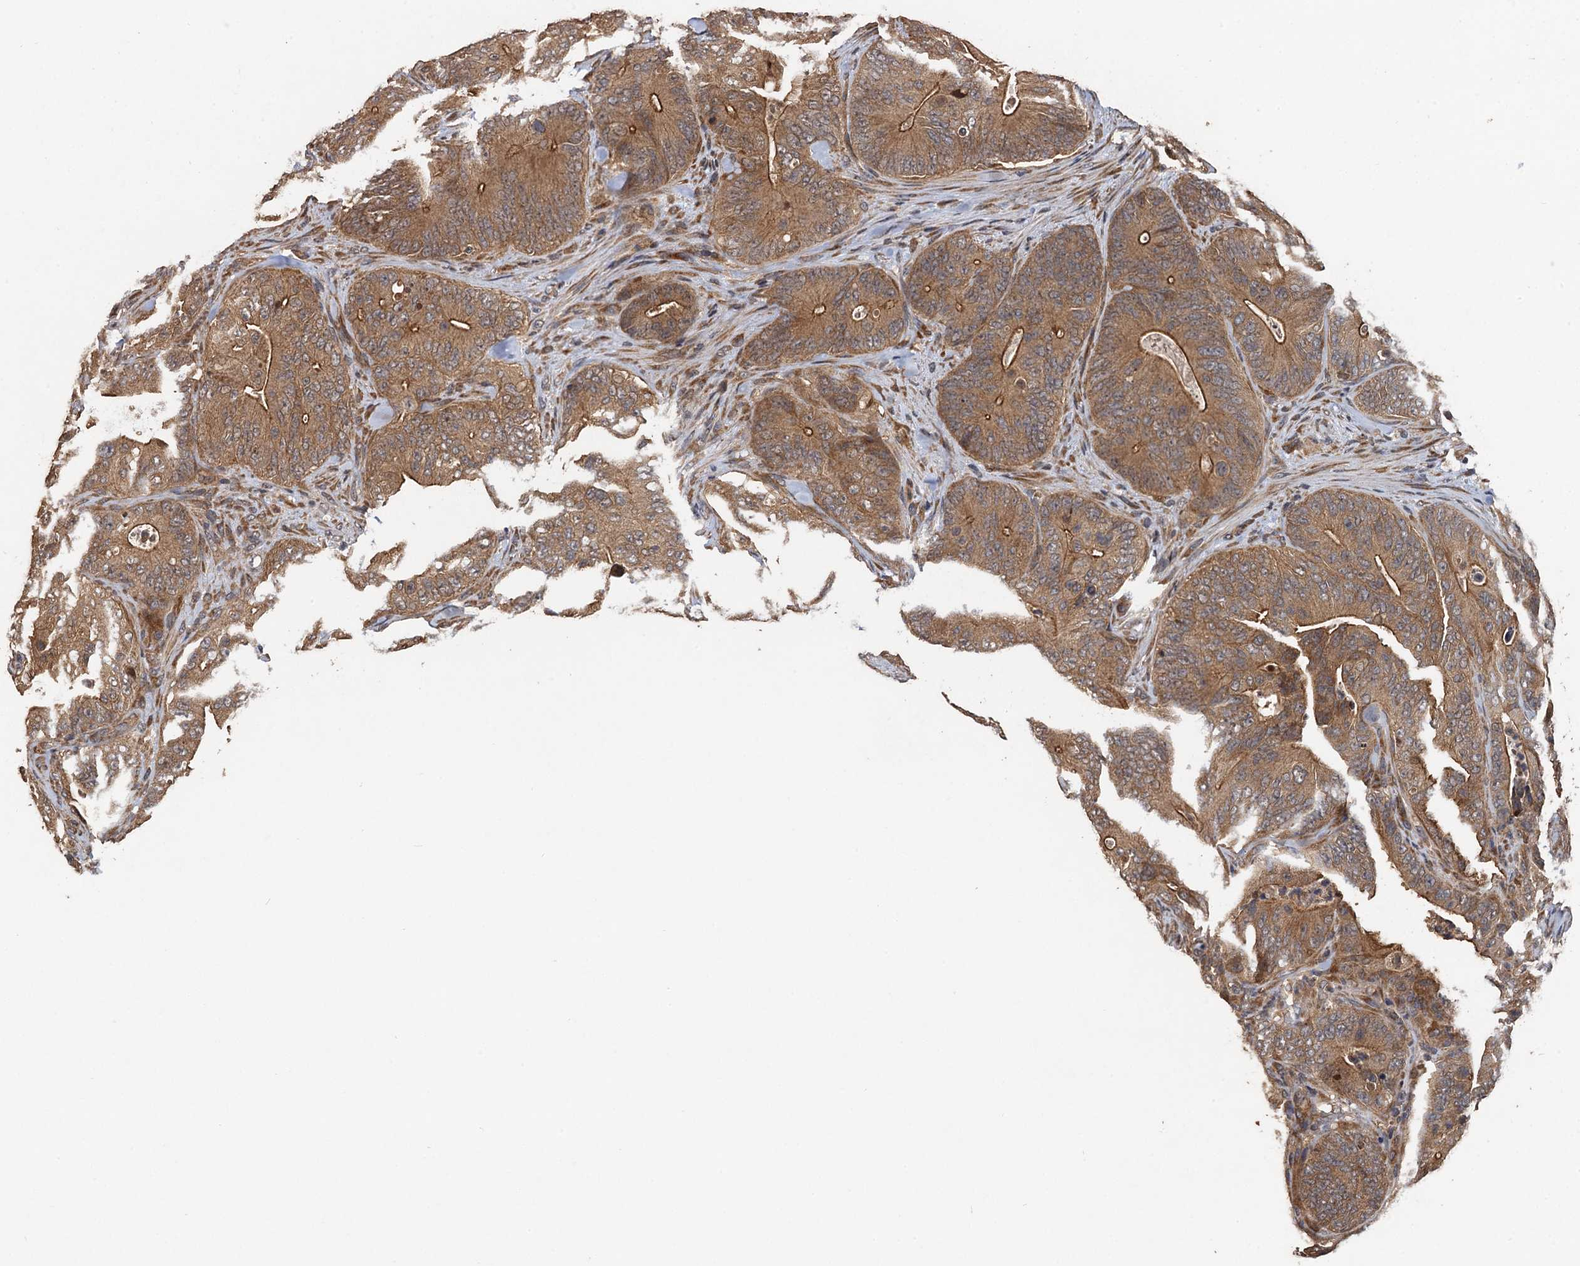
{"staining": {"intensity": "strong", "quantity": ">75%", "location": "cytoplasmic/membranous,nuclear"}, "tissue": "colorectal cancer", "cell_type": "Tumor cells", "image_type": "cancer", "snomed": [{"axis": "morphology", "description": "Normal tissue, NOS"}, {"axis": "topography", "description": "Colon"}], "caption": "Protein expression analysis of human colorectal cancer reveals strong cytoplasmic/membranous and nuclear staining in about >75% of tumor cells. (Brightfield microscopy of DAB IHC at high magnification).", "gene": "TMEM39B", "patient": {"sex": "female", "age": 82}}